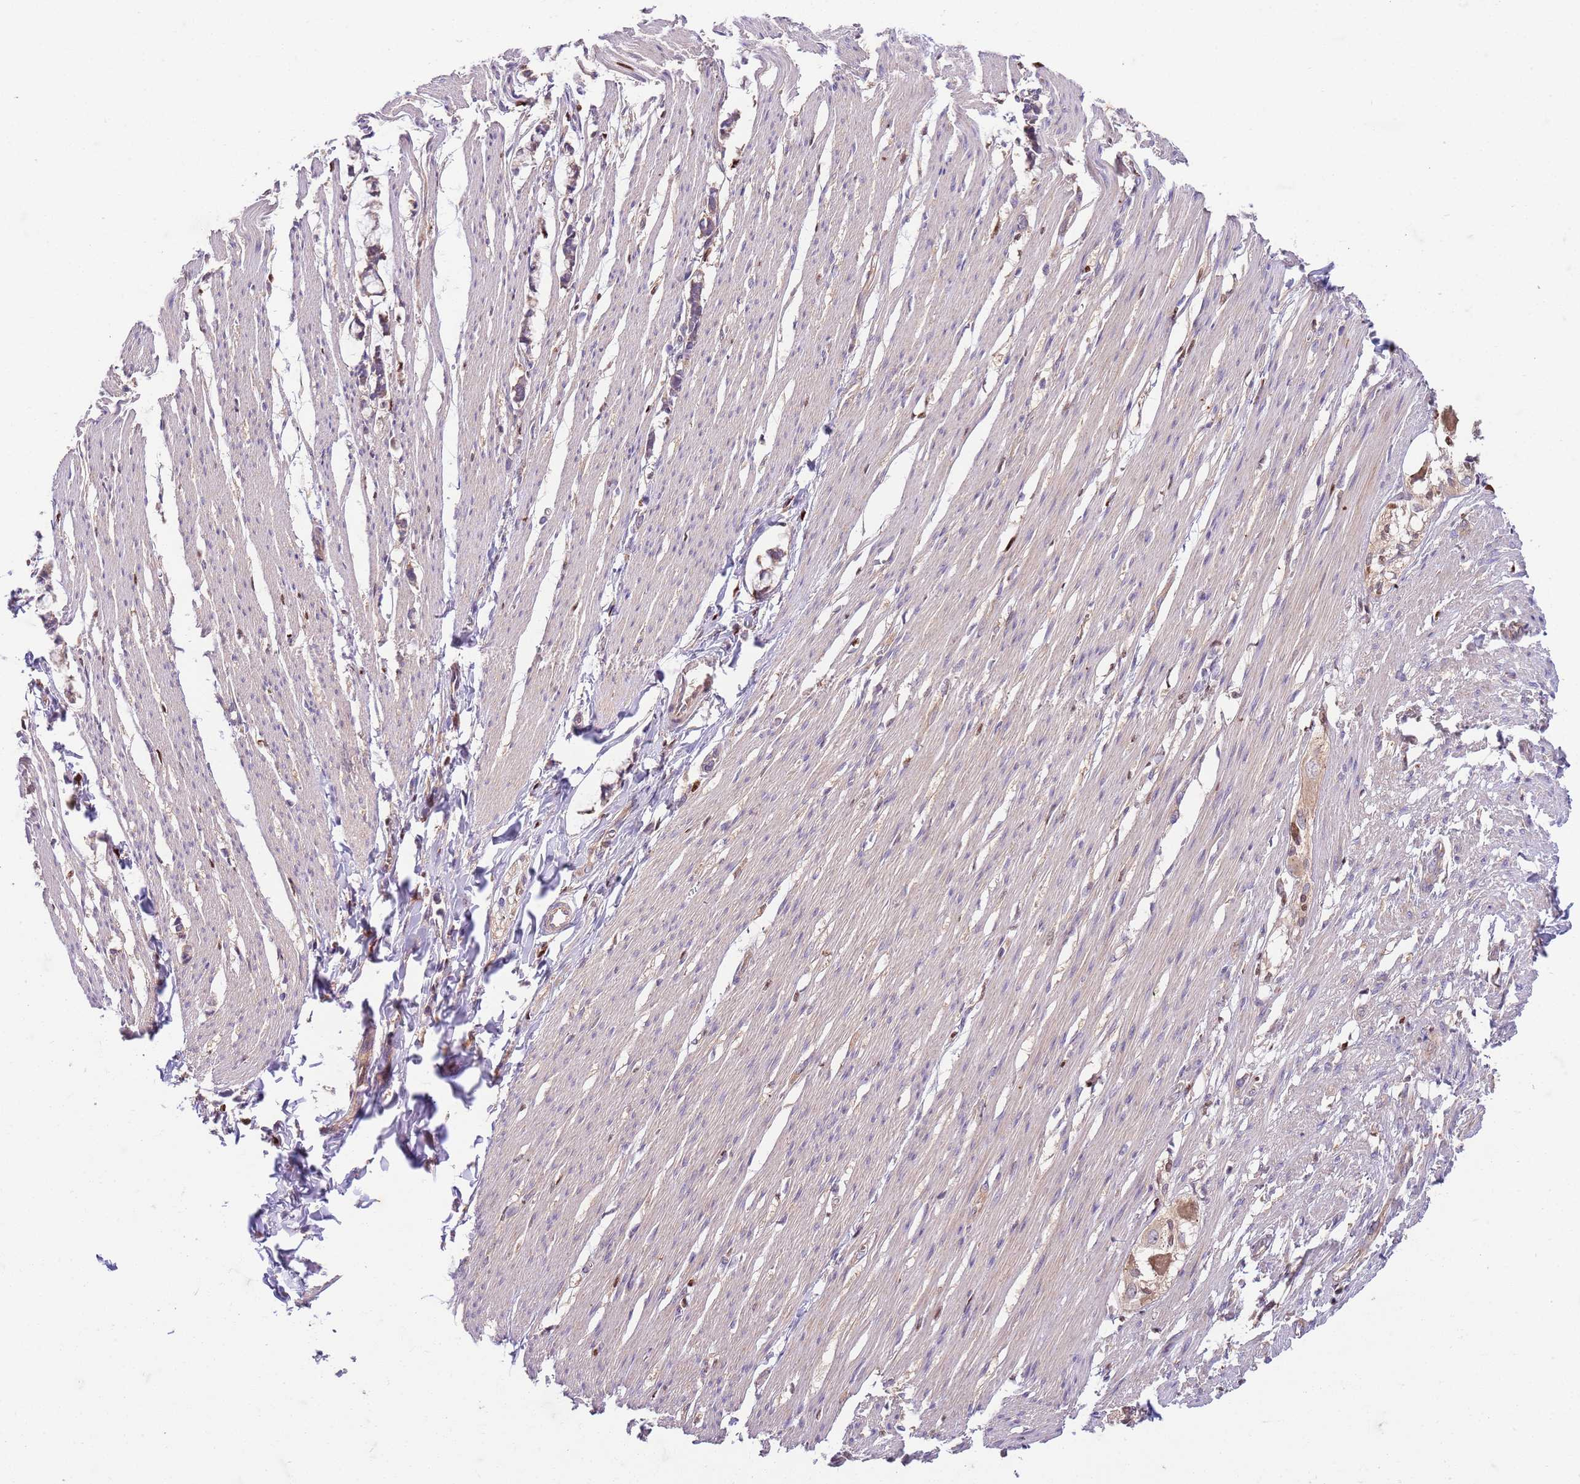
{"staining": {"intensity": "weak", "quantity": "<25%", "location": "cytoplasmic/membranous"}, "tissue": "smooth muscle", "cell_type": "Smooth muscle cells", "image_type": "normal", "snomed": [{"axis": "morphology", "description": "Normal tissue, NOS"}, {"axis": "morphology", "description": "Adenocarcinoma, NOS"}, {"axis": "topography", "description": "Colon"}, {"axis": "topography", "description": "Peripheral nerve tissue"}], "caption": "The photomicrograph shows no significant expression in smooth muscle cells of smooth muscle. (Stains: DAB (3,3'-diaminobenzidine) IHC with hematoxylin counter stain, Microscopy: brightfield microscopy at high magnification).", "gene": "OSBP", "patient": {"sex": "male", "age": 14}}